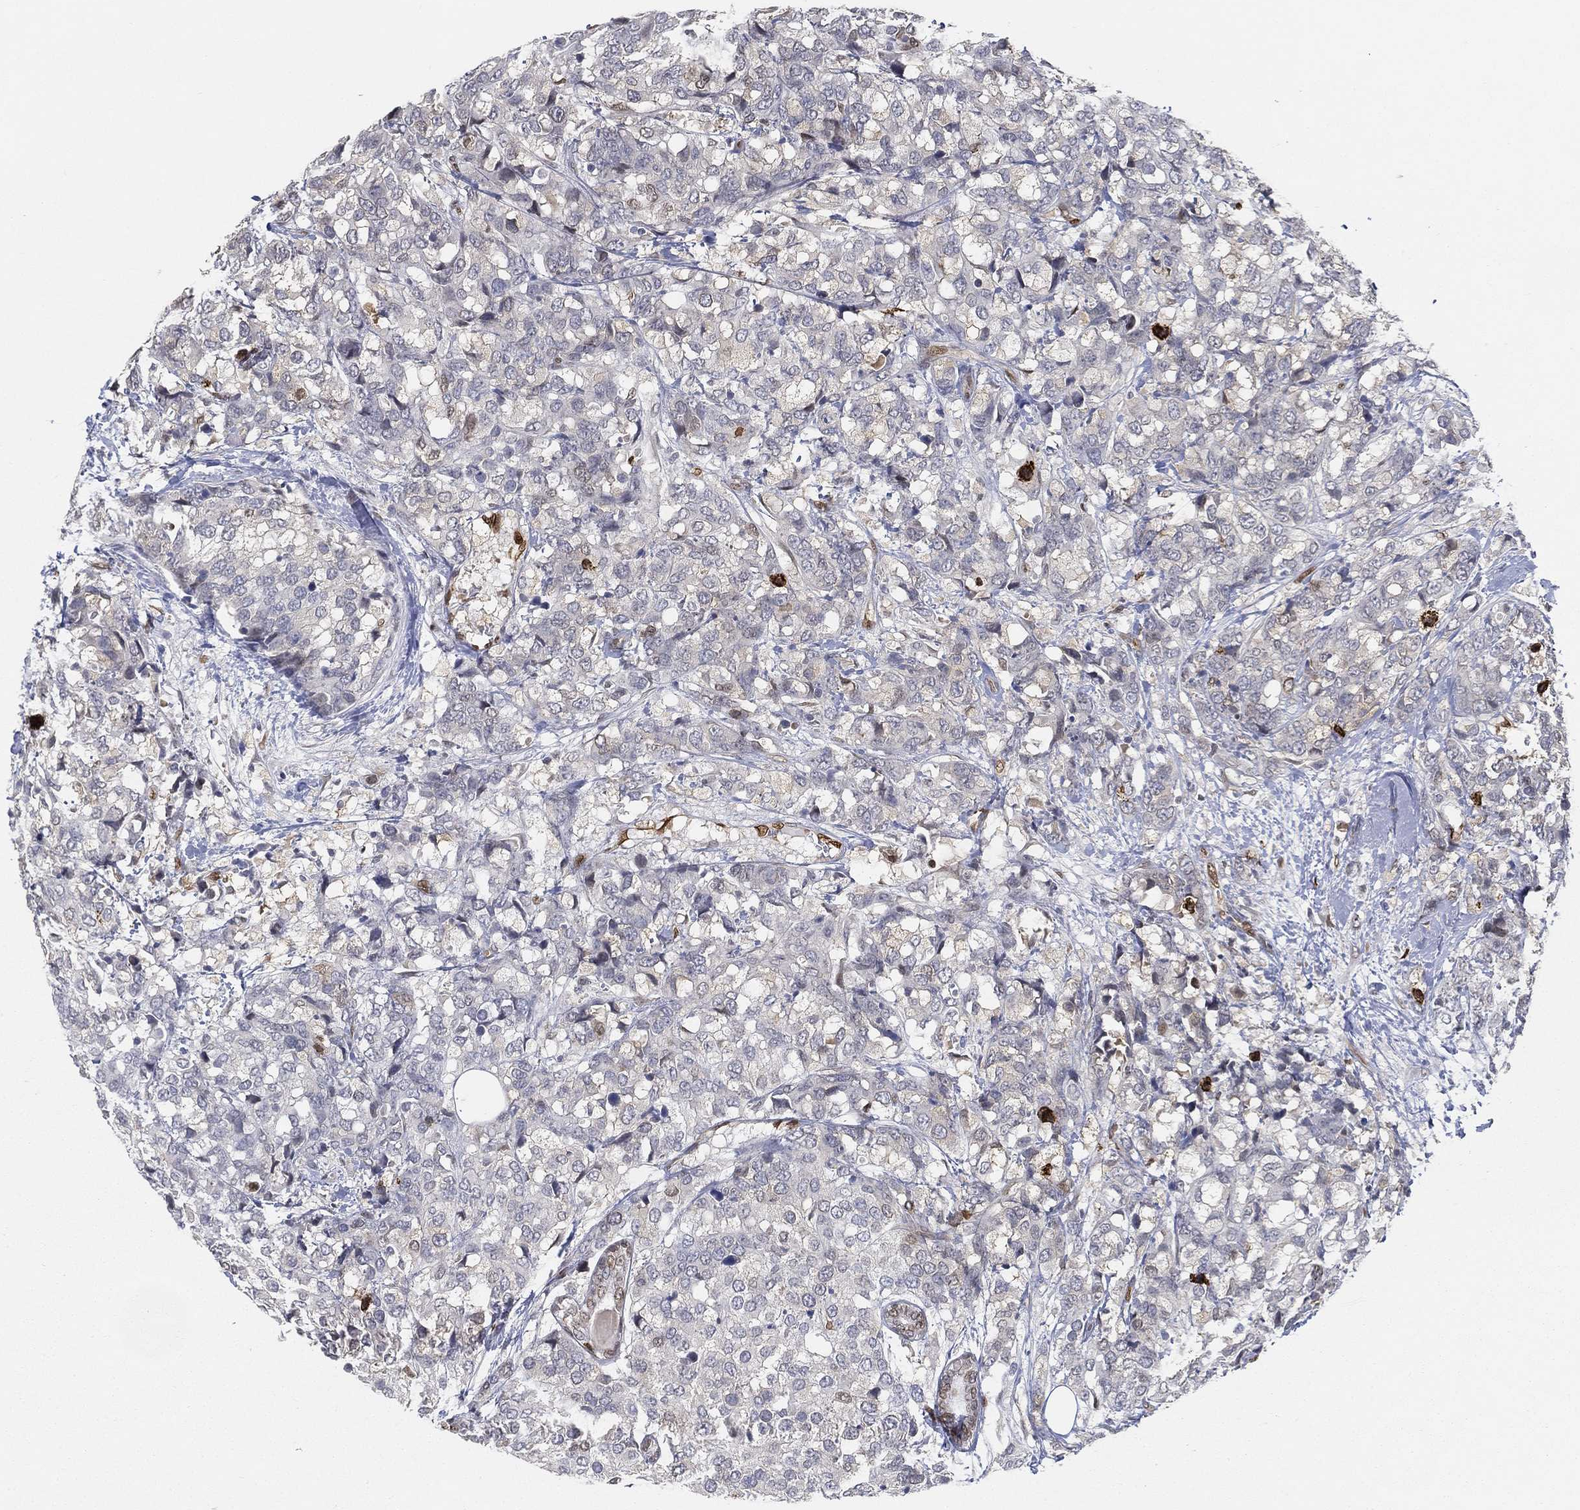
{"staining": {"intensity": "strong", "quantity": "<25%", "location": "nuclear"}, "tissue": "breast cancer", "cell_type": "Tumor cells", "image_type": "cancer", "snomed": [{"axis": "morphology", "description": "Lobular carcinoma"}, {"axis": "topography", "description": "Breast"}], "caption": "This micrograph displays IHC staining of breast cancer (lobular carcinoma), with medium strong nuclear expression in about <25% of tumor cells.", "gene": "LMNB1", "patient": {"sex": "female", "age": 59}}